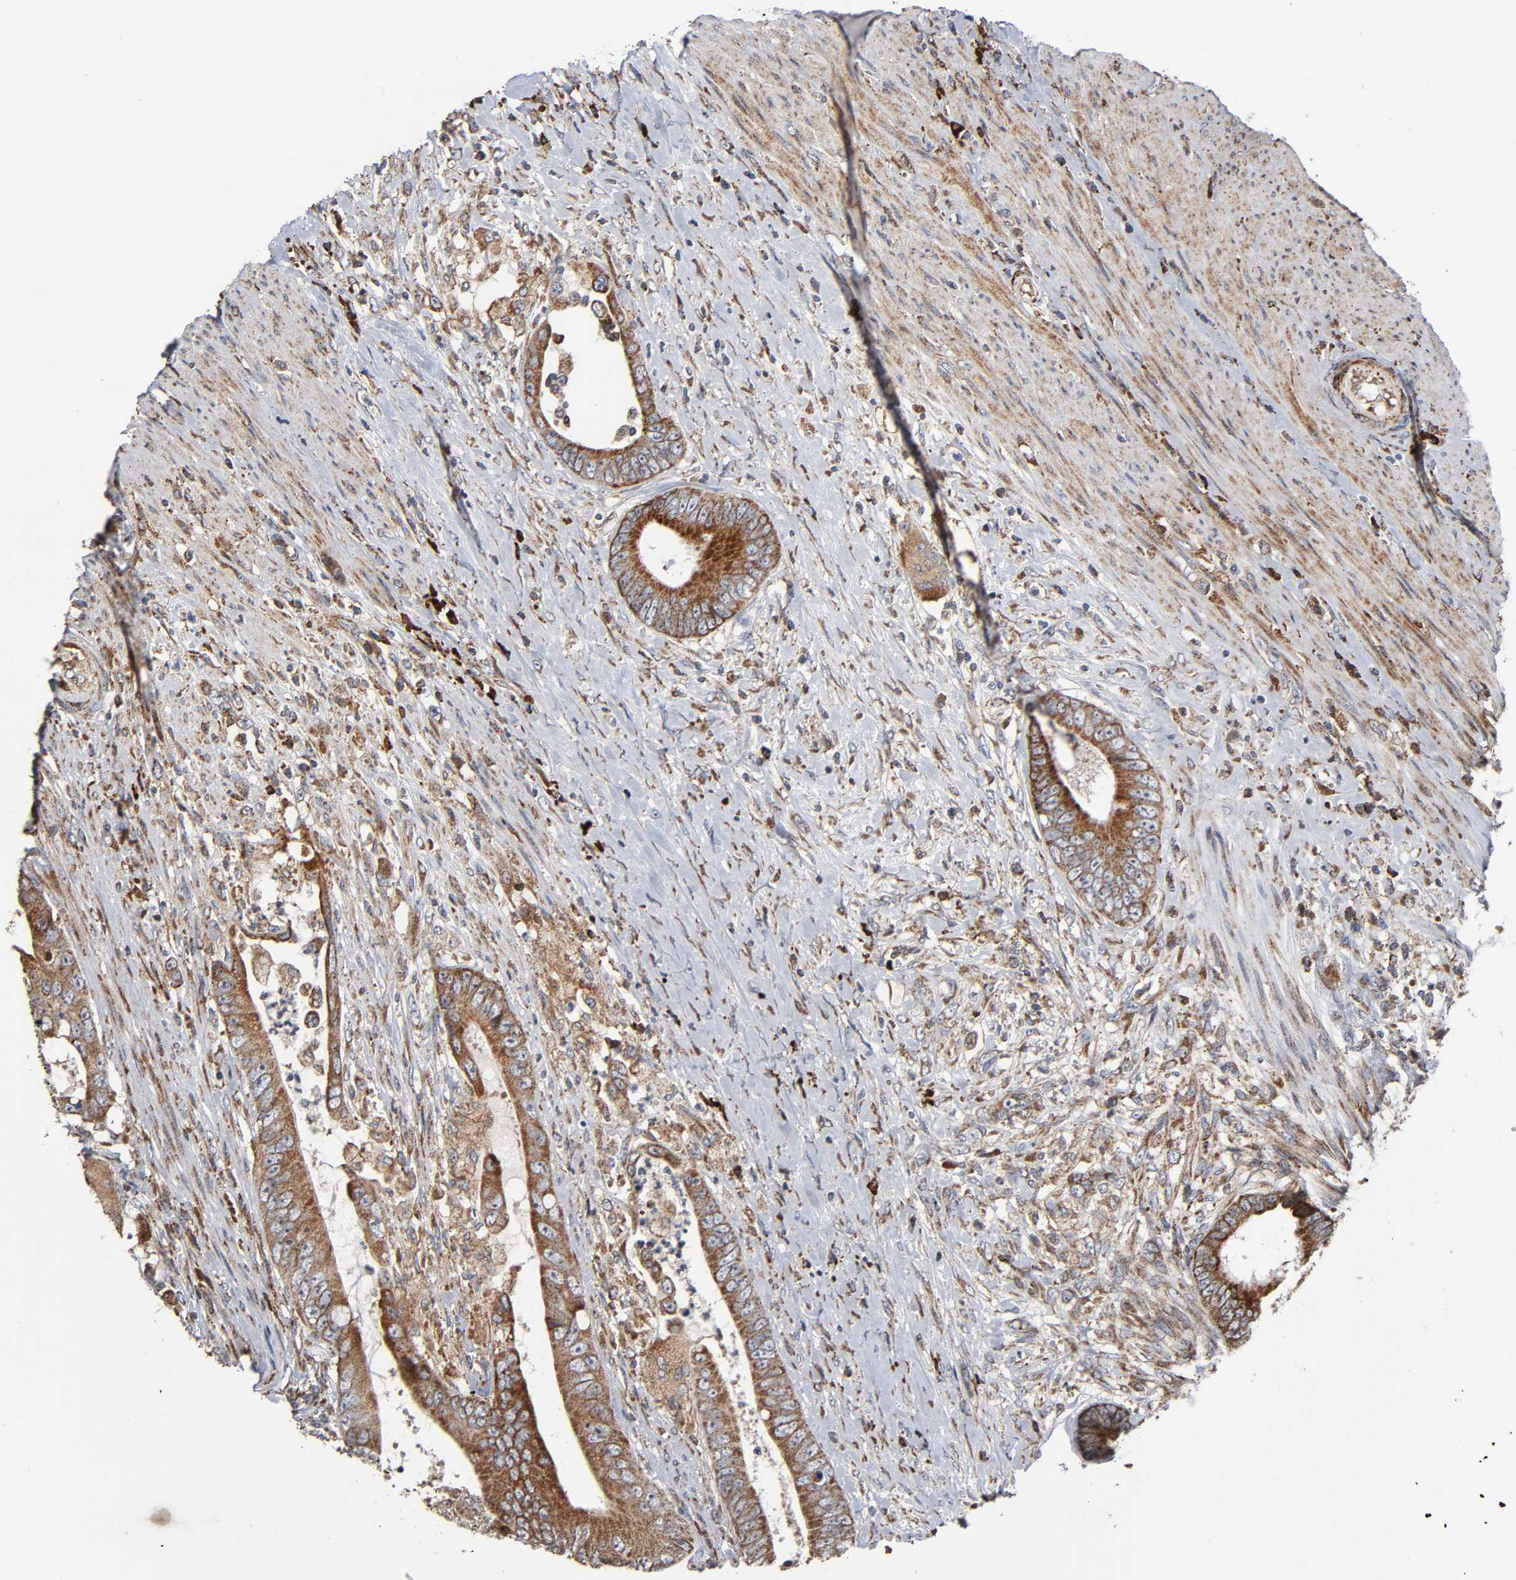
{"staining": {"intensity": "weak", "quantity": ">75%", "location": "cytoplasmic/membranous"}, "tissue": "colorectal cancer", "cell_type": "Tumor cells", "image_type": "cancer", "snomed": [{"axis": "morphology", "description": "Adenocarcinoma, NOS"}, {"axis": "topography", "description": "Rectum"}], "caption": "The micrograph demonstrates a brown stain indicating the presence of a protein in the cytoplasmic/membranous of tumor cells in colorectal cancer (adenocarcinoma).", "gene": "MAP3K1", "patient": {"sex": "female", "age": 77}}